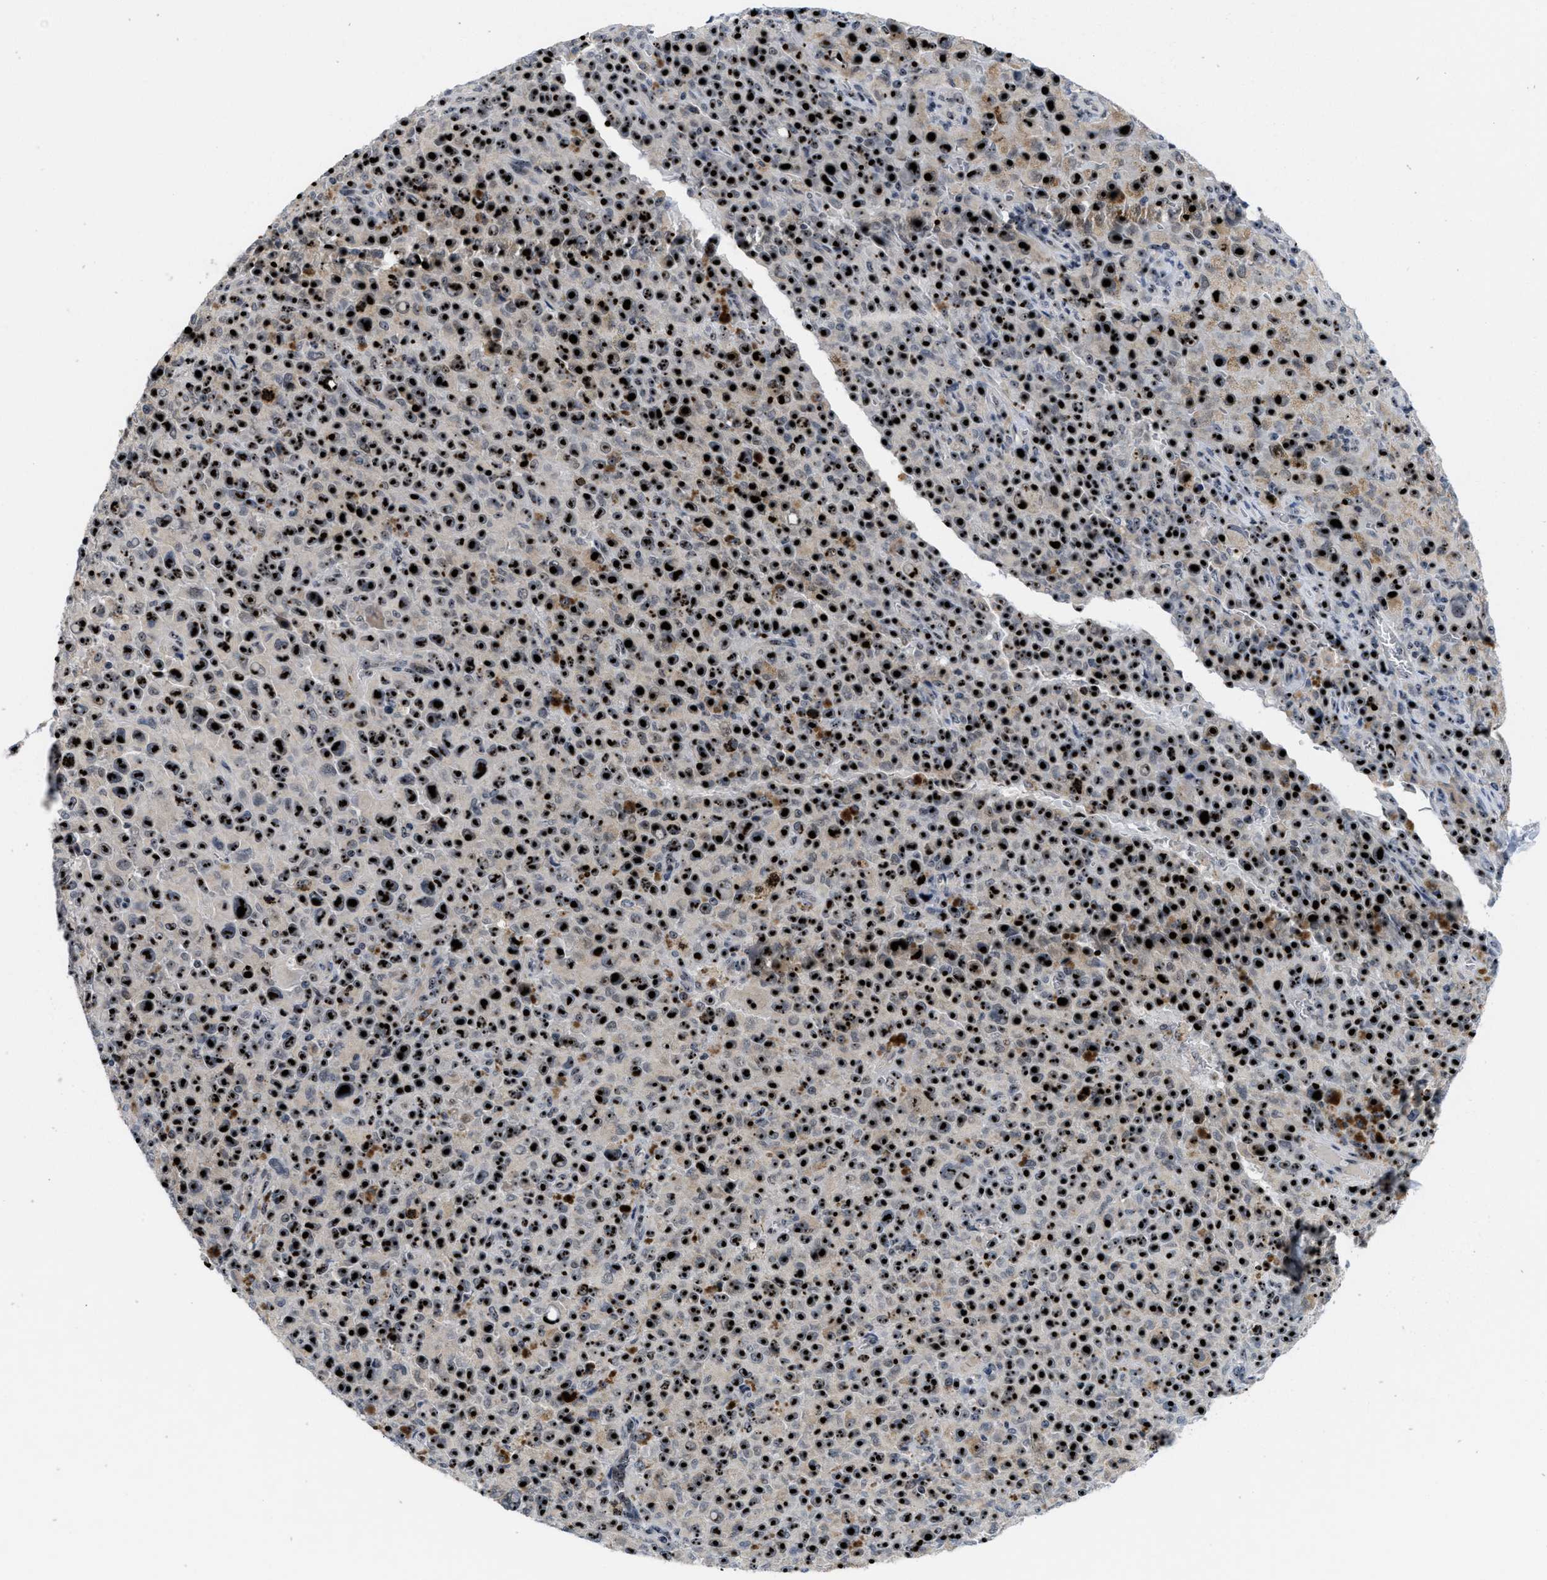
{"staining": {"intensity": "strong", "quantity": ">75%", "location": "nuclear"}, "tissue": "melanoma", "cell_type": "Tumor cells", "image_type": "cancer", "snomed": [{"axis": "morphology", "description": "Malignant melanoma, NOS"}, {"axis": "topography", "description": "Skin"}], "caption": "Immunohistochemical staining of malignant melanoma exhibits high levels of strong nuclear protein expression in approximately >75% of tumor cells.", "gene": "NOP58", "patient": {"sex": "female", "age": 82}}